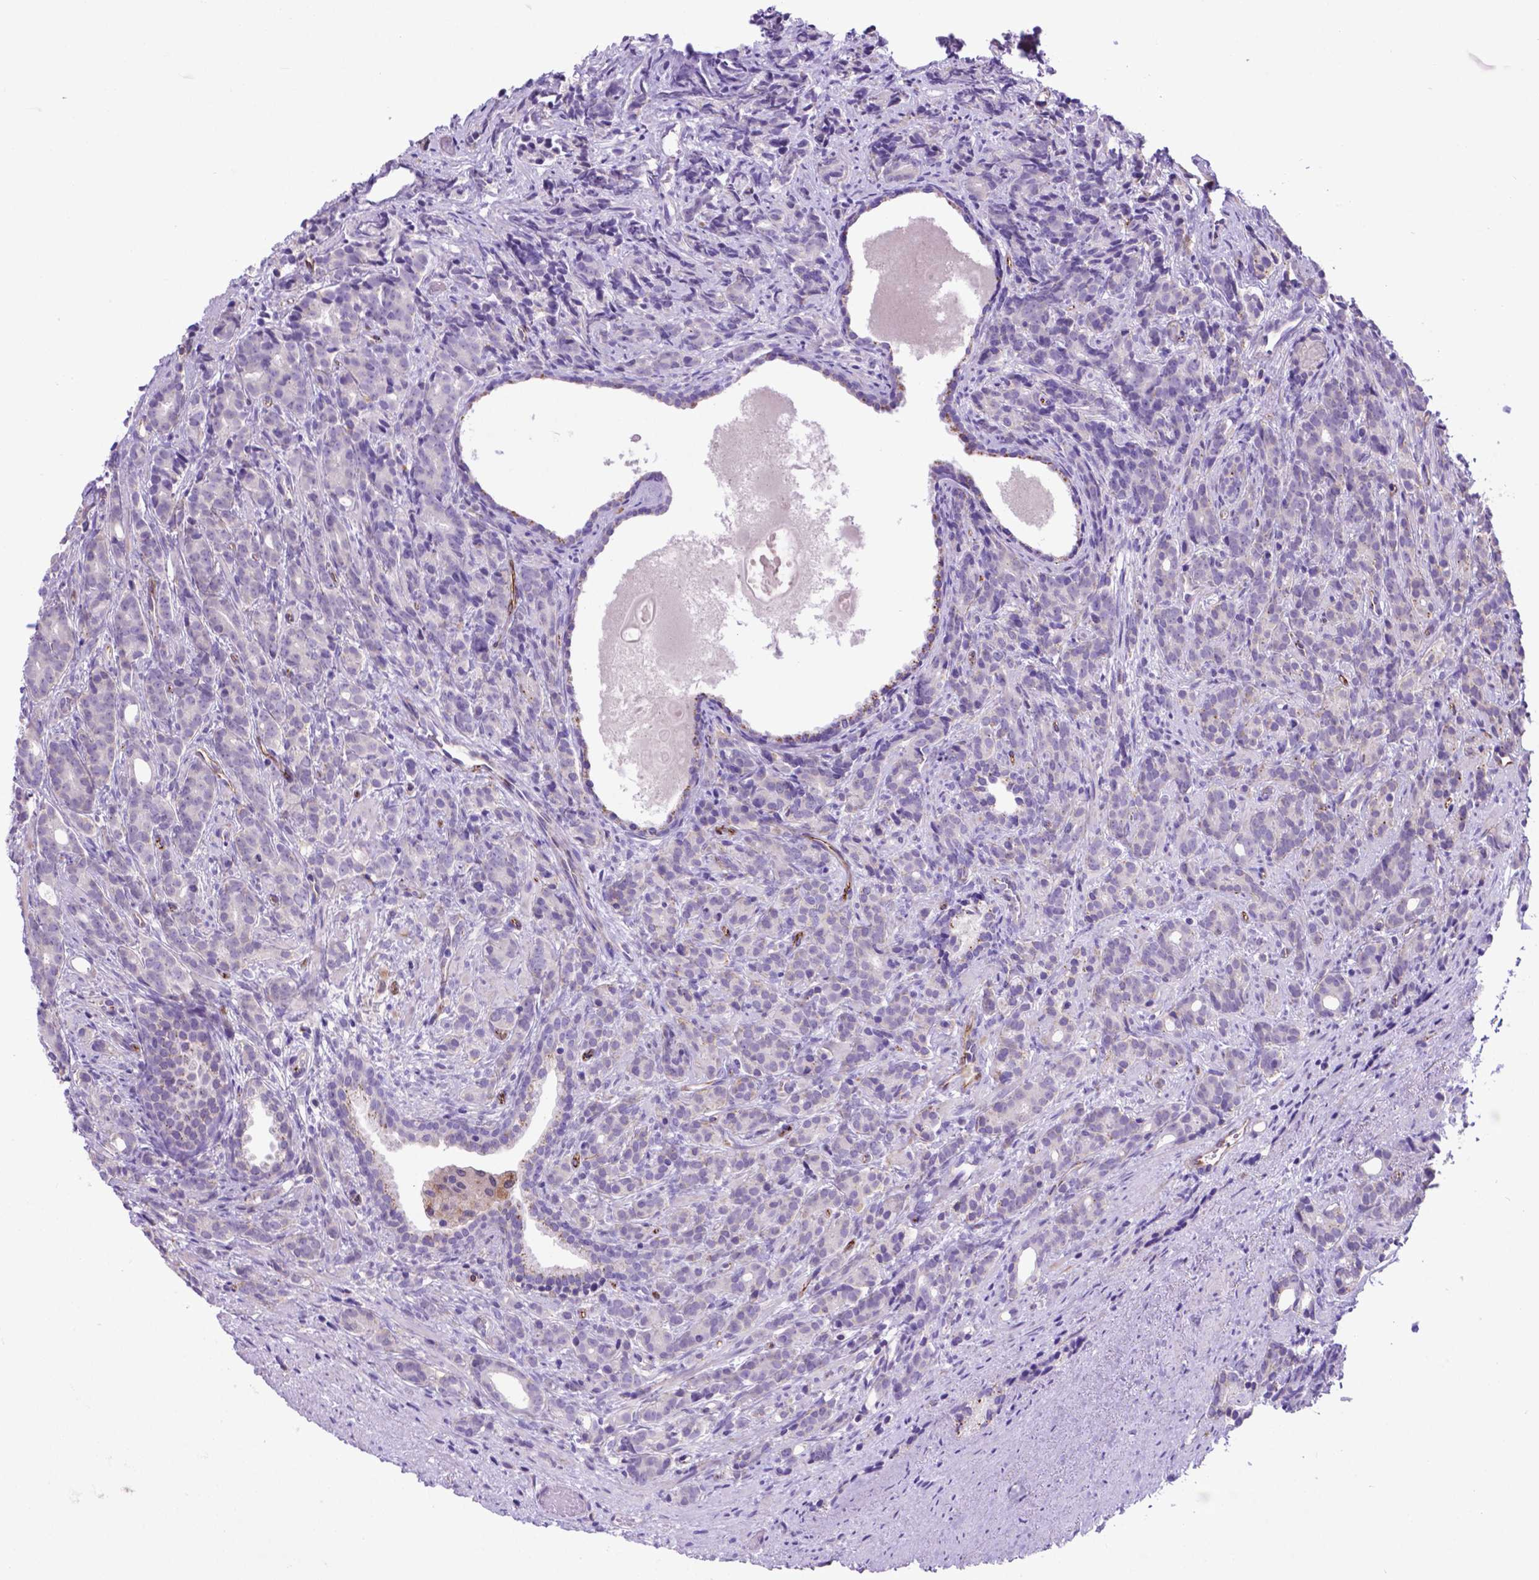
{"staining": {"intensity": "negative", "quantity": "none", "location": "none"}, "tissue": "prostate cancer", "cell_type": "Tumor cells", "image_type": "cancer", "snomed": [{"axis": "morphology", "description": "Adenocarcinoma, High grade"}, {"axis": "topography", "description": "Prostate"}], "caption": "There is no significant expression in tumor cells of prostate cancer.", "gene": "LZTR1", "patient": {"sex": "male", "age": 84}}